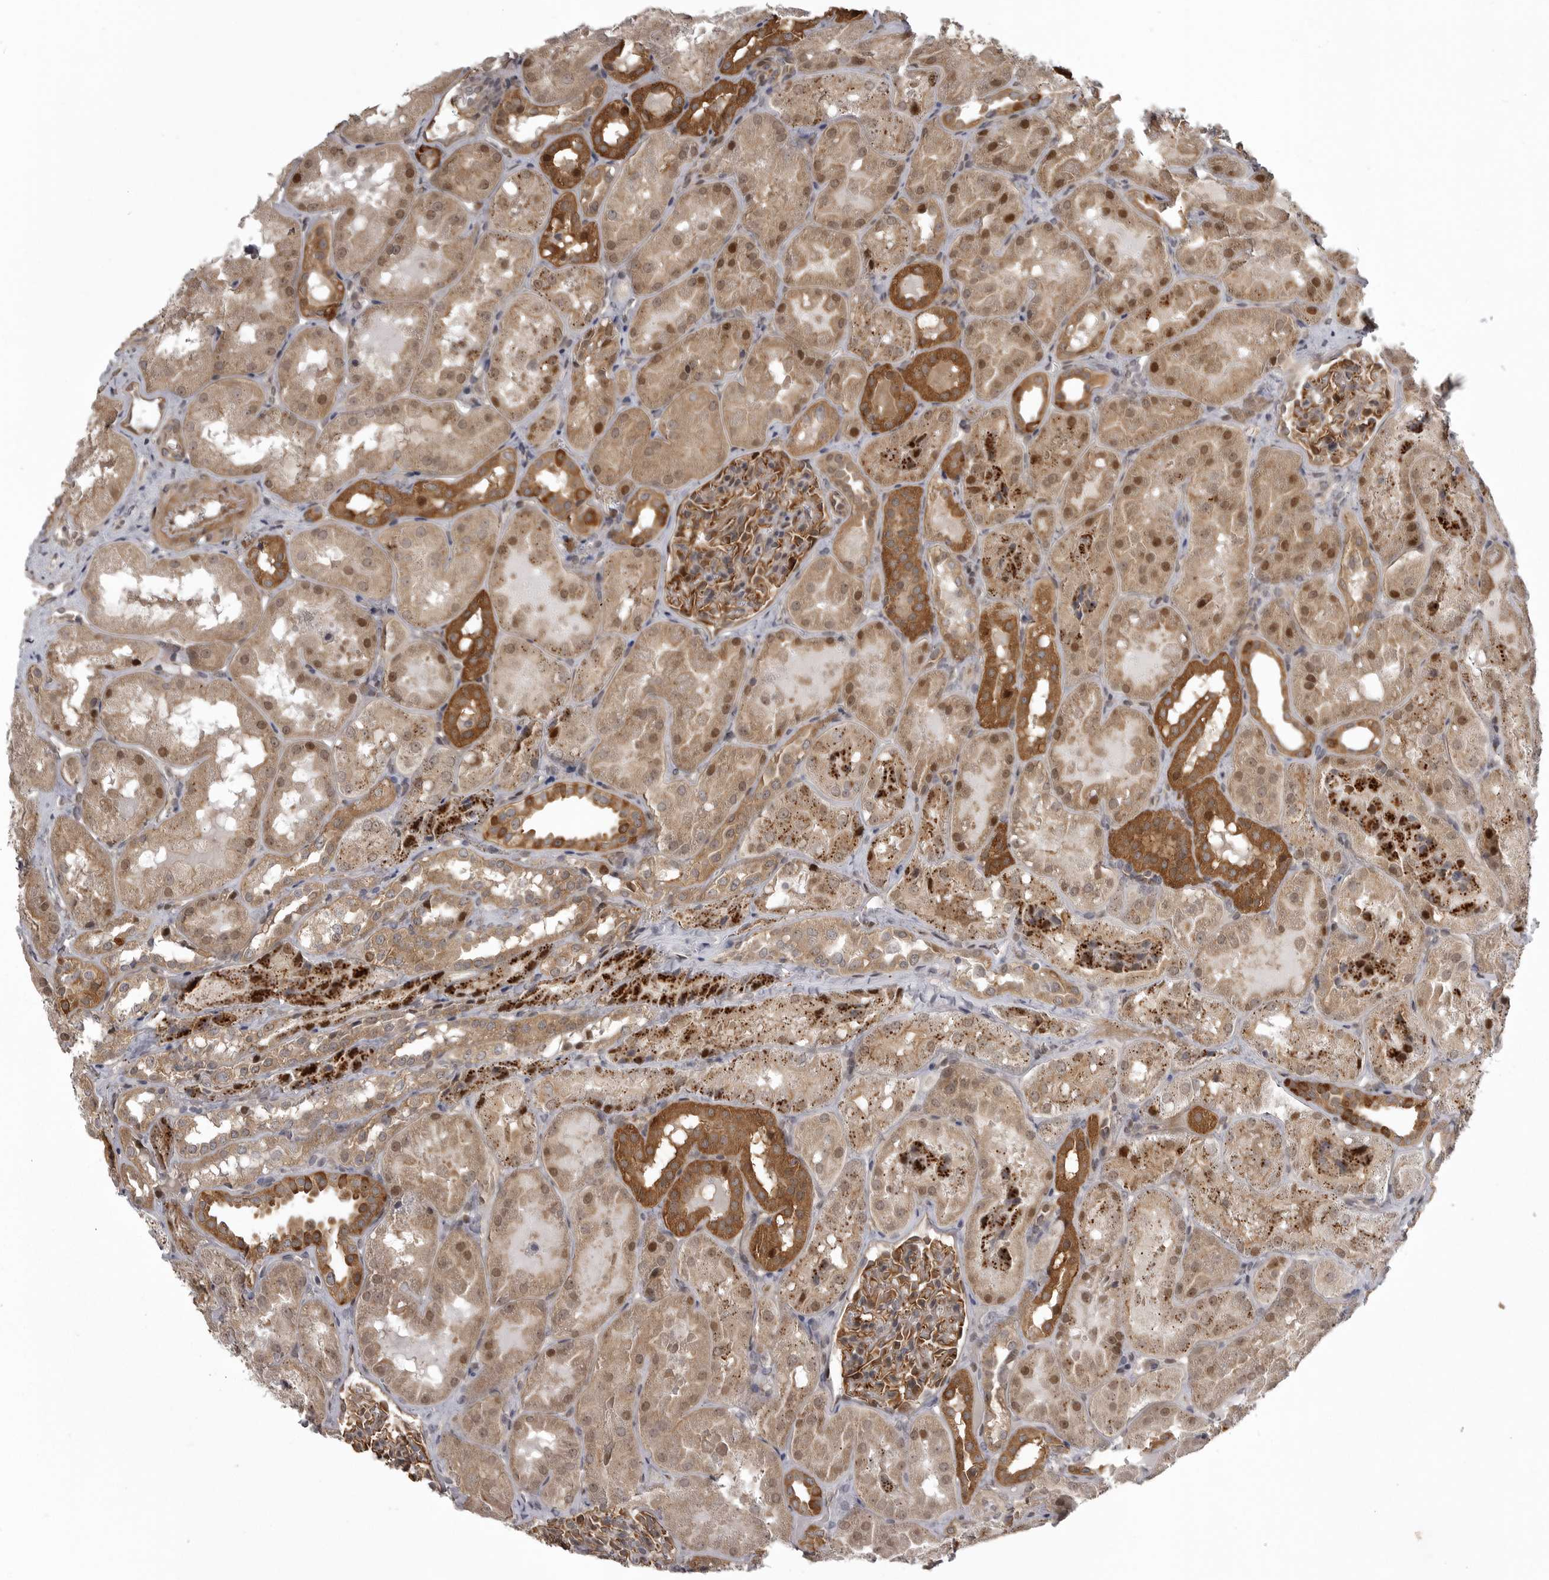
{"staining": {"intensity": "moderate", "quantity": ">75%", "location": "cytoplasmic/membranous"}, "tissue": "kidney", "cell_type": "Cells in glomeruli", "image_type": "normal", "snomed": [{"axis": "morphology", "description": "Normal tissue, NOS"}, {"axis": "topography", "description": "Kidney"}], "caption": "Human kidney stained with a brown dye displays moderate cytoplasmic/membranous positive expression in approximately >75% of cells in glomeruli.", "gene": "SNX16", "patient": {"sex": "male", "age": 16}}